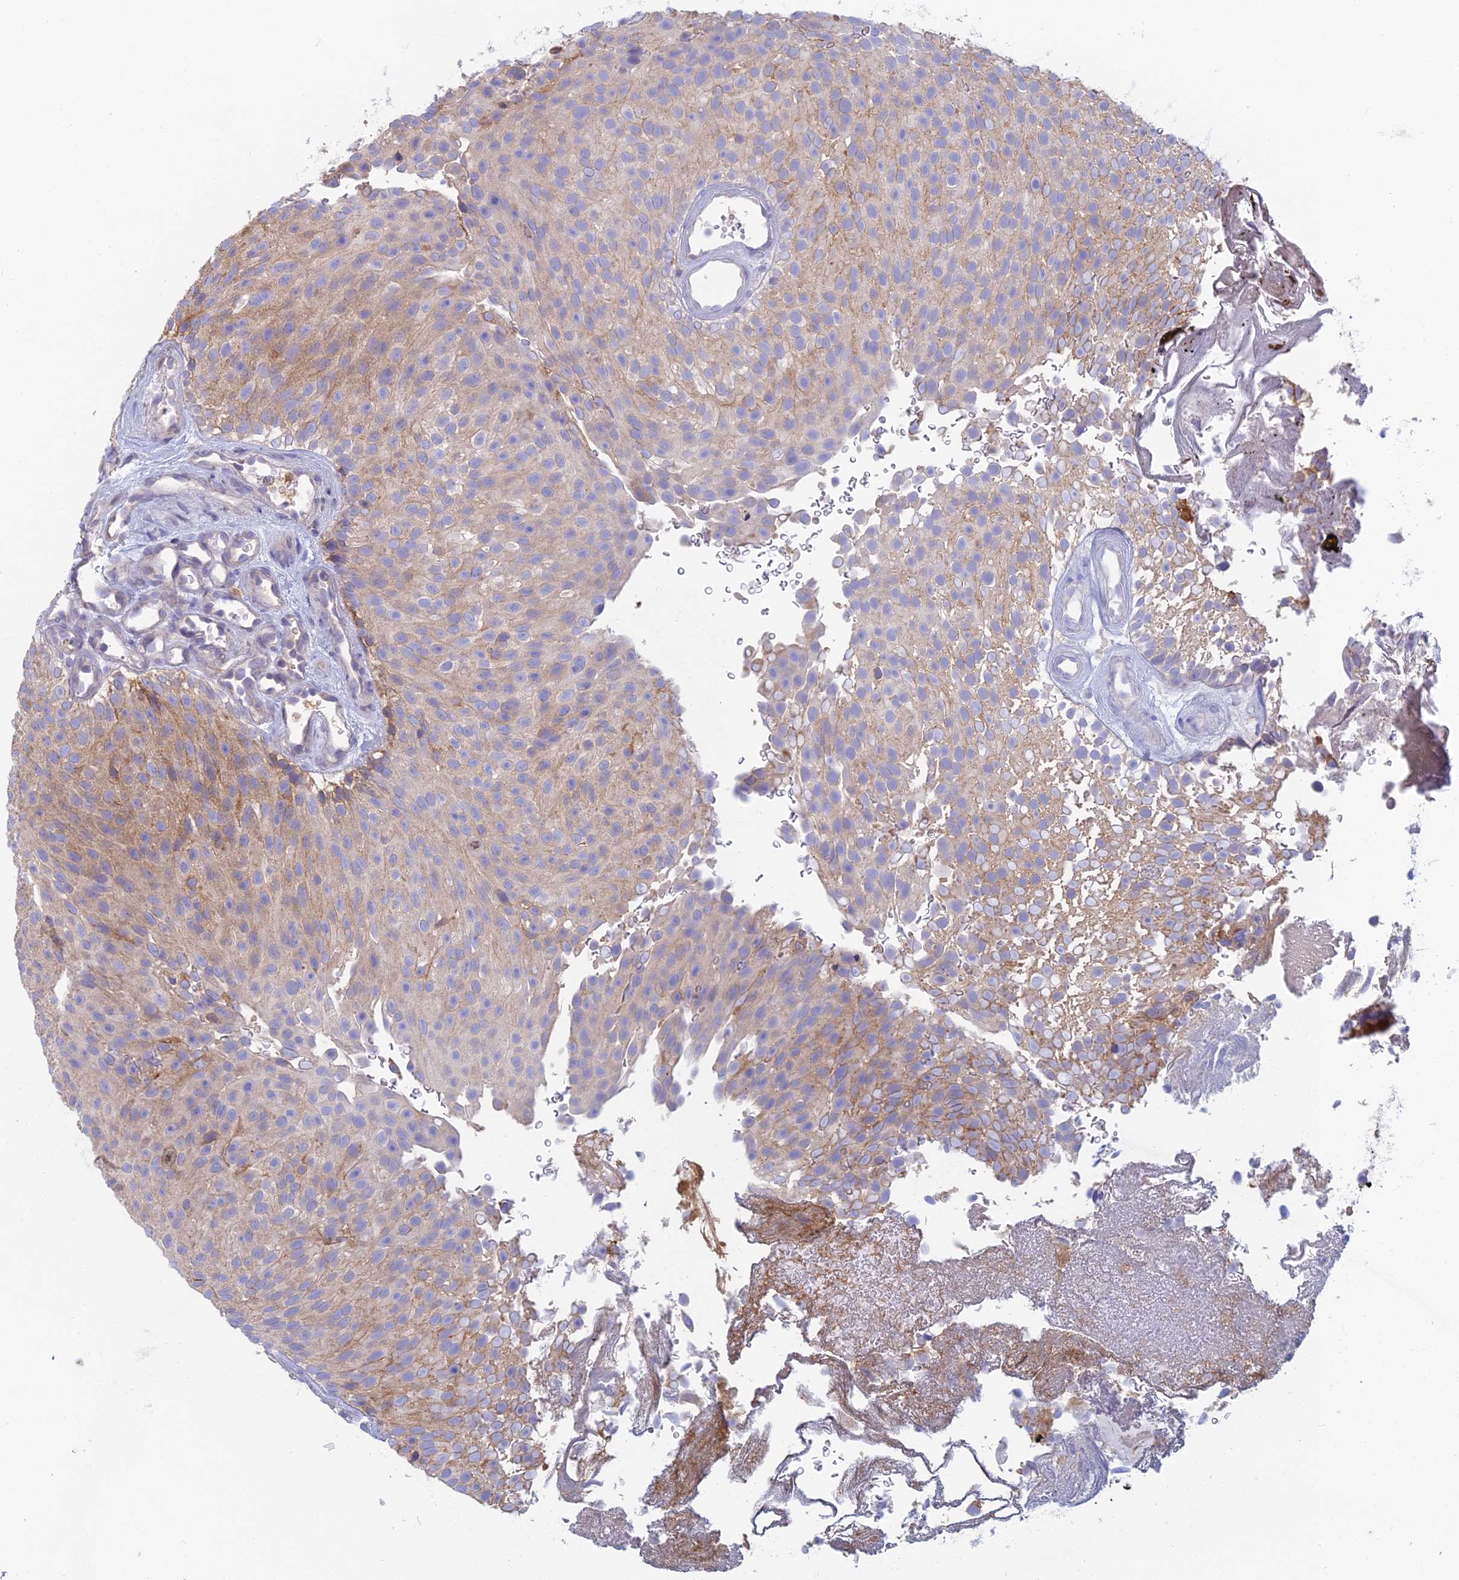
{"staining": {"intensity": "moderate", "quantity": "25%-75%", "location": "cytoplasmic/membranous"}, "tissue": "urothelial cancer", "cell_type": "Tumor cells", "image_type": "cancer", "snomed": [{"axis": "morphology", "description": "Urothelial carcinoma, Low grade"}, {"axis": "topography", "description": "Urinary bladder"}], "caption": "An image of urothelial cancer stained for a protein shows moderate cytoplasmic/membranous brown staining in tumor cells. Using DAB (brown) and hematoxylin (blue) stains, captured at high magnification using brightfield microscopy.", "gene": "IFTAP", "patient": {"sex": "male", "age": 78}}